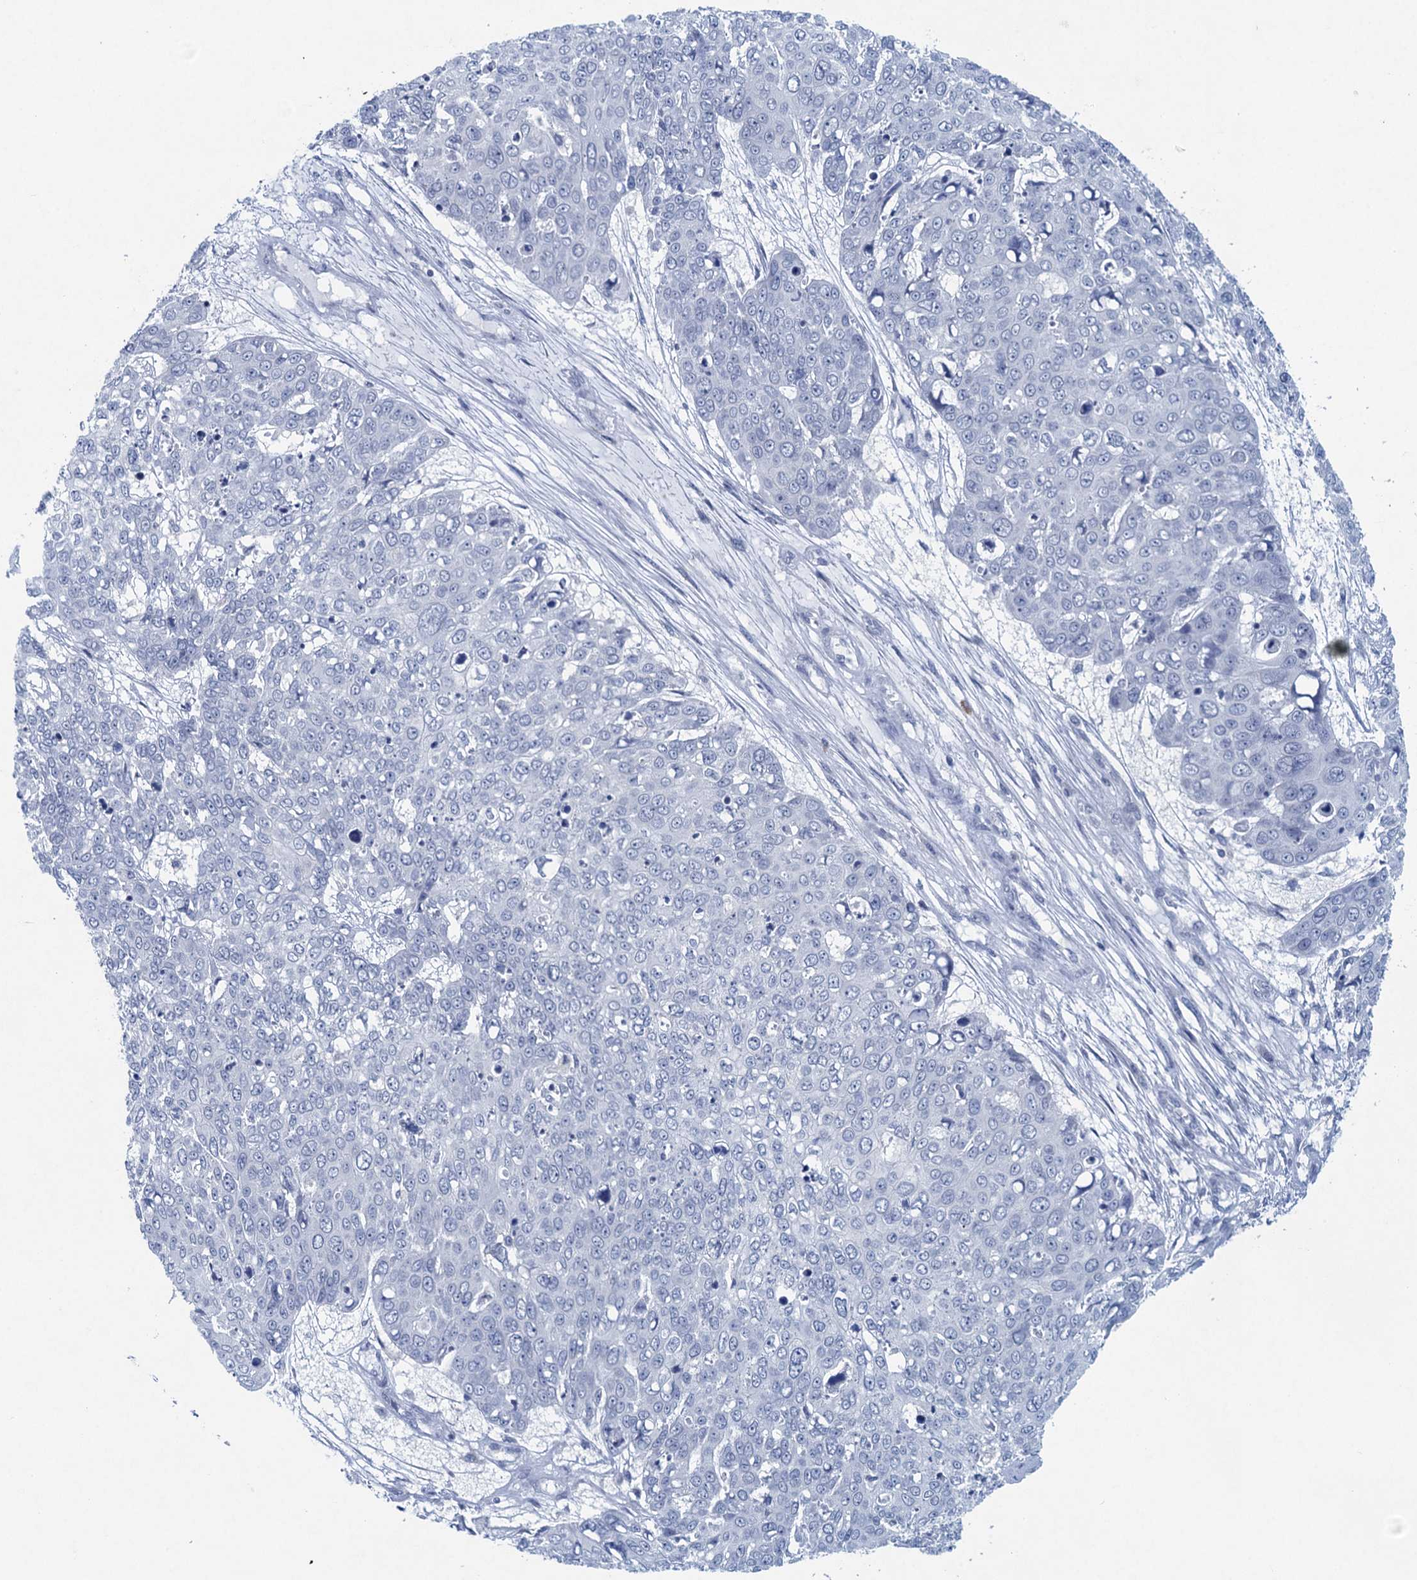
{"staining": {"intensity": "negative", "quantity": "none", "location": "none"}, "tissue": "skin cancer", "cell_type": "Tumor cells", "image_type": "cancer", "snomed": [{"axis": "morphology", "description": "Squamous cell carcinoma, NOS"}, {"axis": "topography", "description": "Skin"}], "caption": "This is an immunohistochemistry image of skin cancer (squamous cell carcinoma). There is no expression in tumor cells.", "gene": "HAPSTR1", "patient": {"sex": "male", "age": 71}}